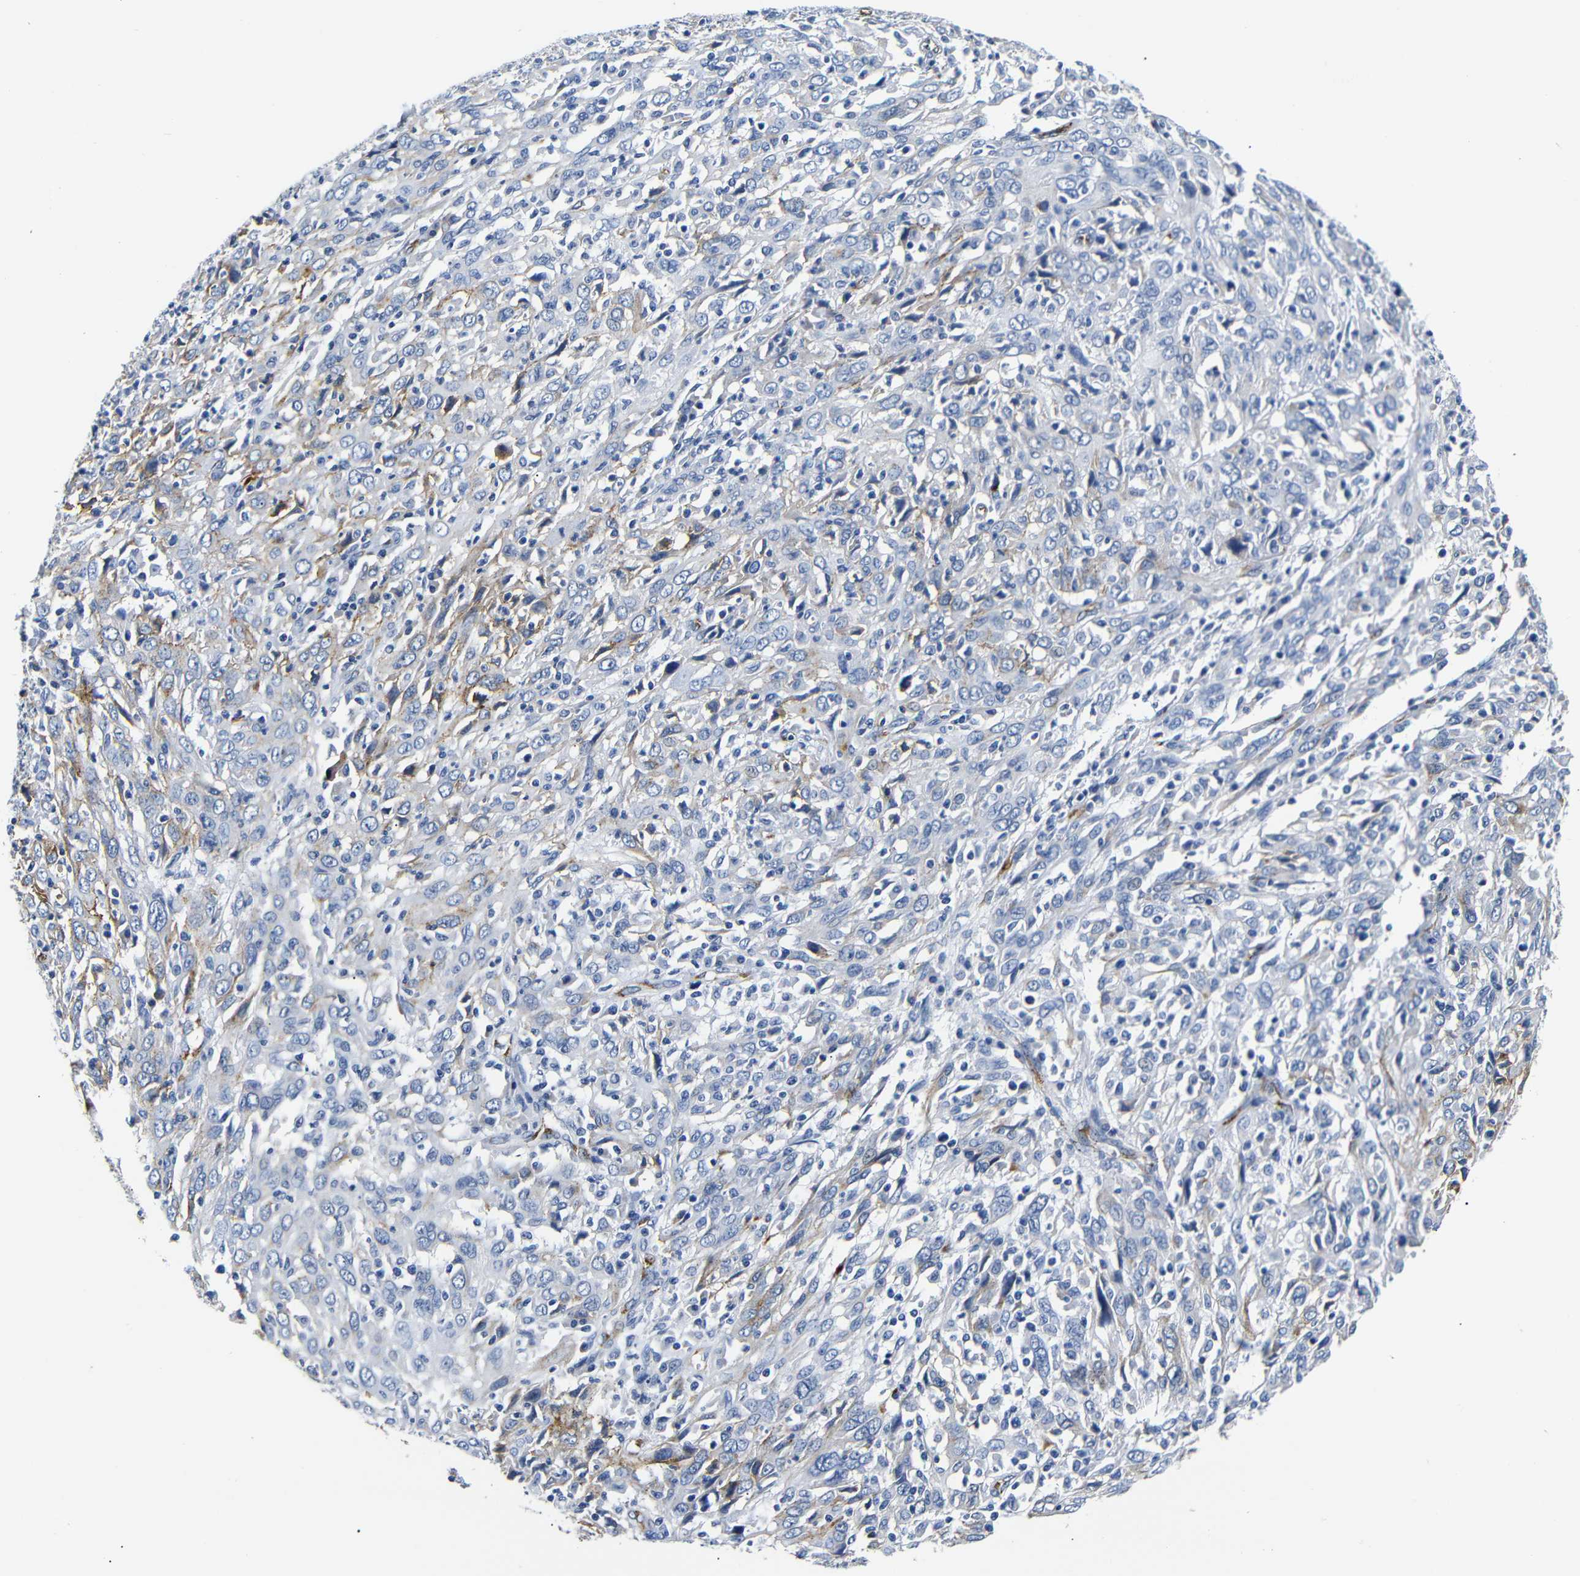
{"staining": {"intensity": "weak", "quantity": "<25%", "location": "cytoplasmic/membranous"}, "tissue": "cervical cancer", "cell_type": "Tumor cells", "image_type": "cancer", "snomed": [{"axis": "morphology", "description": "Squamous cell carcinoma, NOS"}, {"axis": "topography", "description": "Cervix"}], "caption": "DAB (3,3'-diaminobenzidine) immunohistochemical staining of cervical squamous cell carcinoma exhibits no significant staining in tumor cells. (DAB immunohistochemistry (IHC) with hematoxylin counter stain).", "gene": "MUC4", "patient": {"sex": "female", "age": 46}}